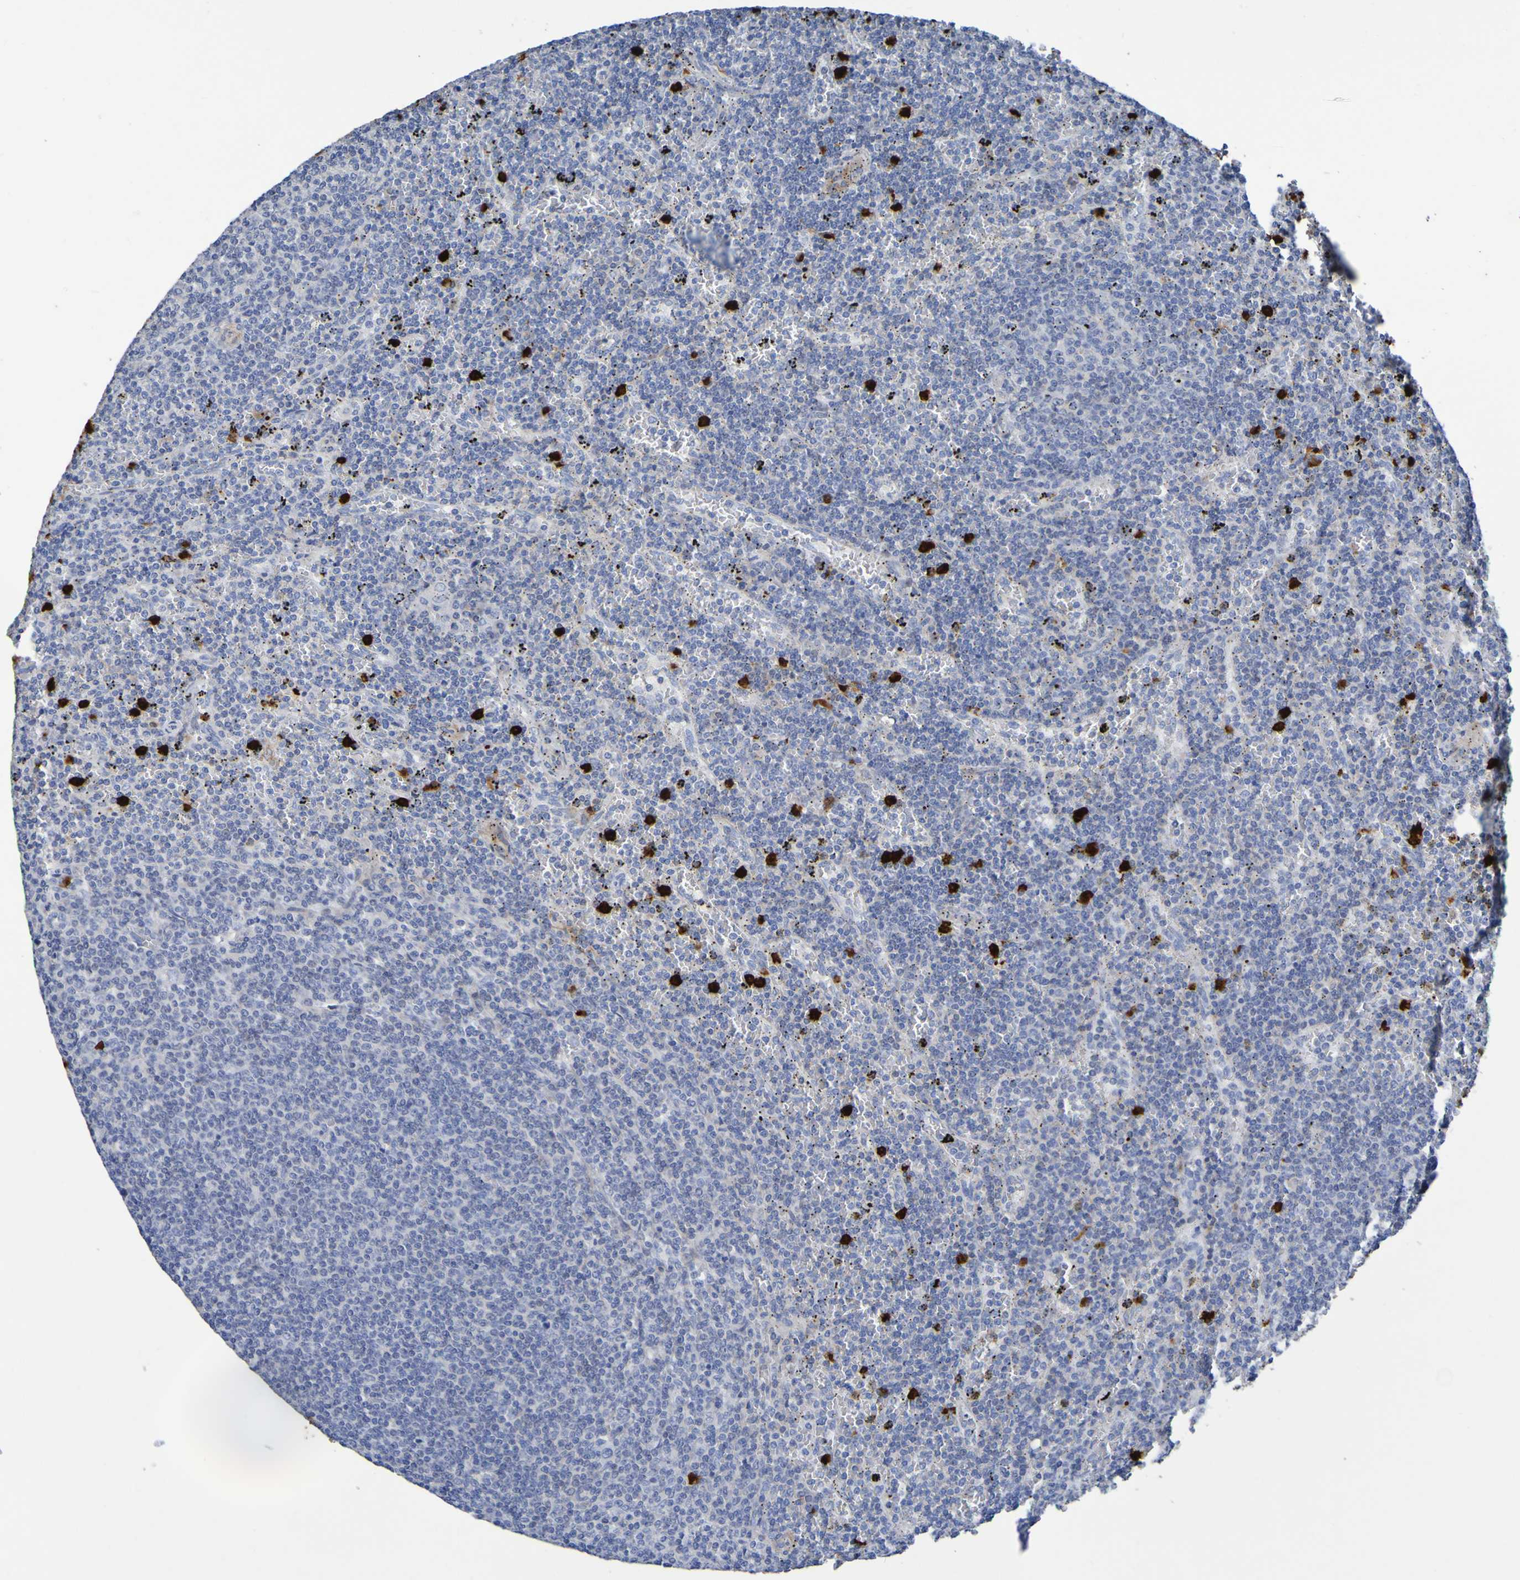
{"staining": {"intensity": "moderate", "quantity": "<25%", "location": "cytoplasmic/membranous"}, "tissue": "lymphoma", "cell_type": "Tumor cells", "image_type": "cancer", "snomed": [{"axis": "morphology", "description": "Malignant lymphoma, non-Hodgkin's type, Low grade"}, {"axis": "topography", "description": "Spleen"}], "caption": "Tumor cells demonstrate low levels of moderate cytoplasmic/membranous positivity in approximately <25% of cells in human malignant lymphoma, non-Hodgkin's type (low-grade). (brown staining indicates protein expression, while blue staining denotes nuclei).", "gene": "C11orf24", "patient": {"sex": "female", "age": 50}}